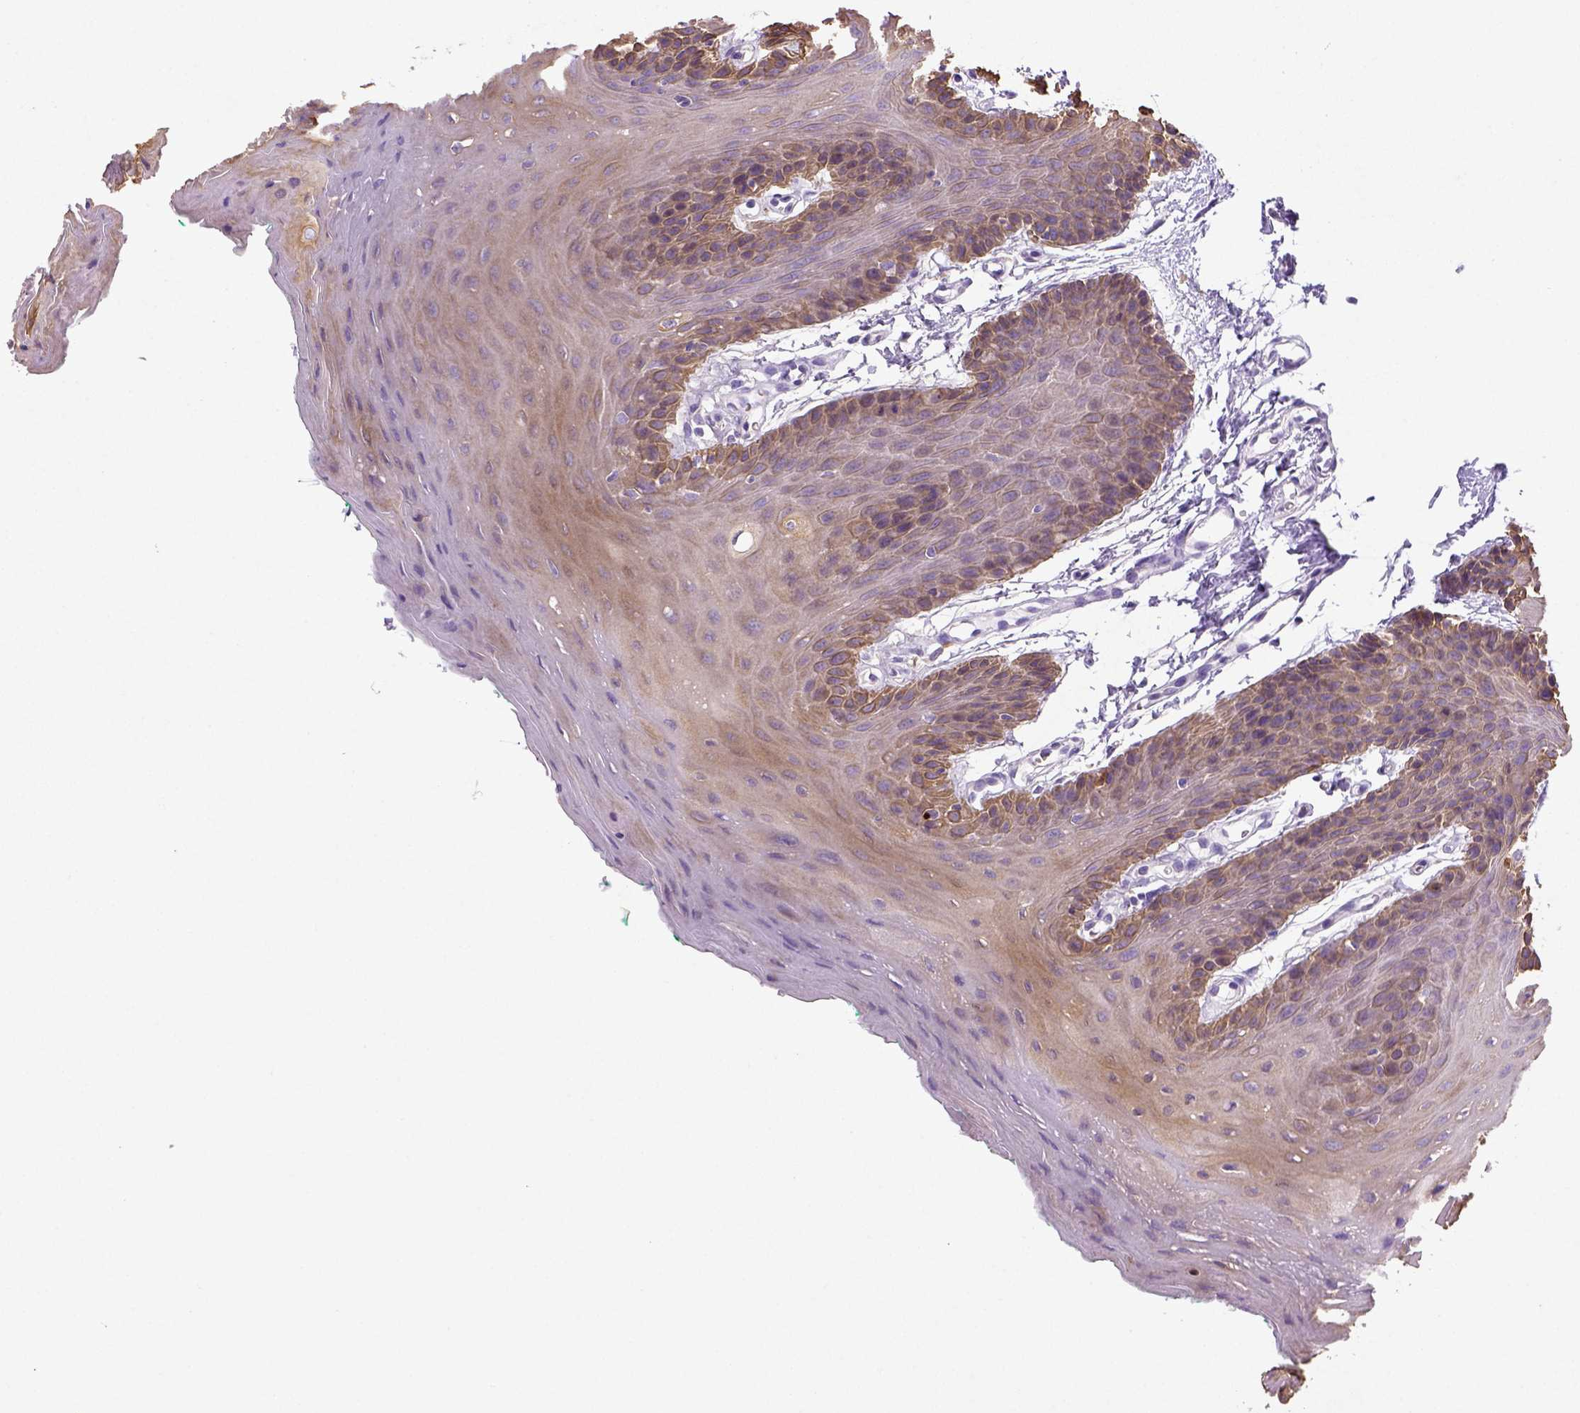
{"staining": {"intensity": "strong", "quantity": "<25%", "location": "cytoplasmic/membranous"}, "tissue": "oral mucosa", "cell_type": "Squamous epithelial cells", "image_type": "normal", "snomed": [{"axis": "morphology", "description": "Normal tissue, NOS"}, {"axis": "morphology", "description": "Squamous cell carcinoma, NOS"}, {"axis": "topography", "description": "Oral tissue"}, {"axis": "topography", "description": "Head-Neck"}], "caption": "Oral mucosa stained with DAB (3,3'-diaminobenzidine) IHC shows medium levels of strong cytoplasmic/membranous staining in about <25% of squamous epithelial cells.", "gene": "NUDT2", "patient": {"sex": "female", "age": 50}}